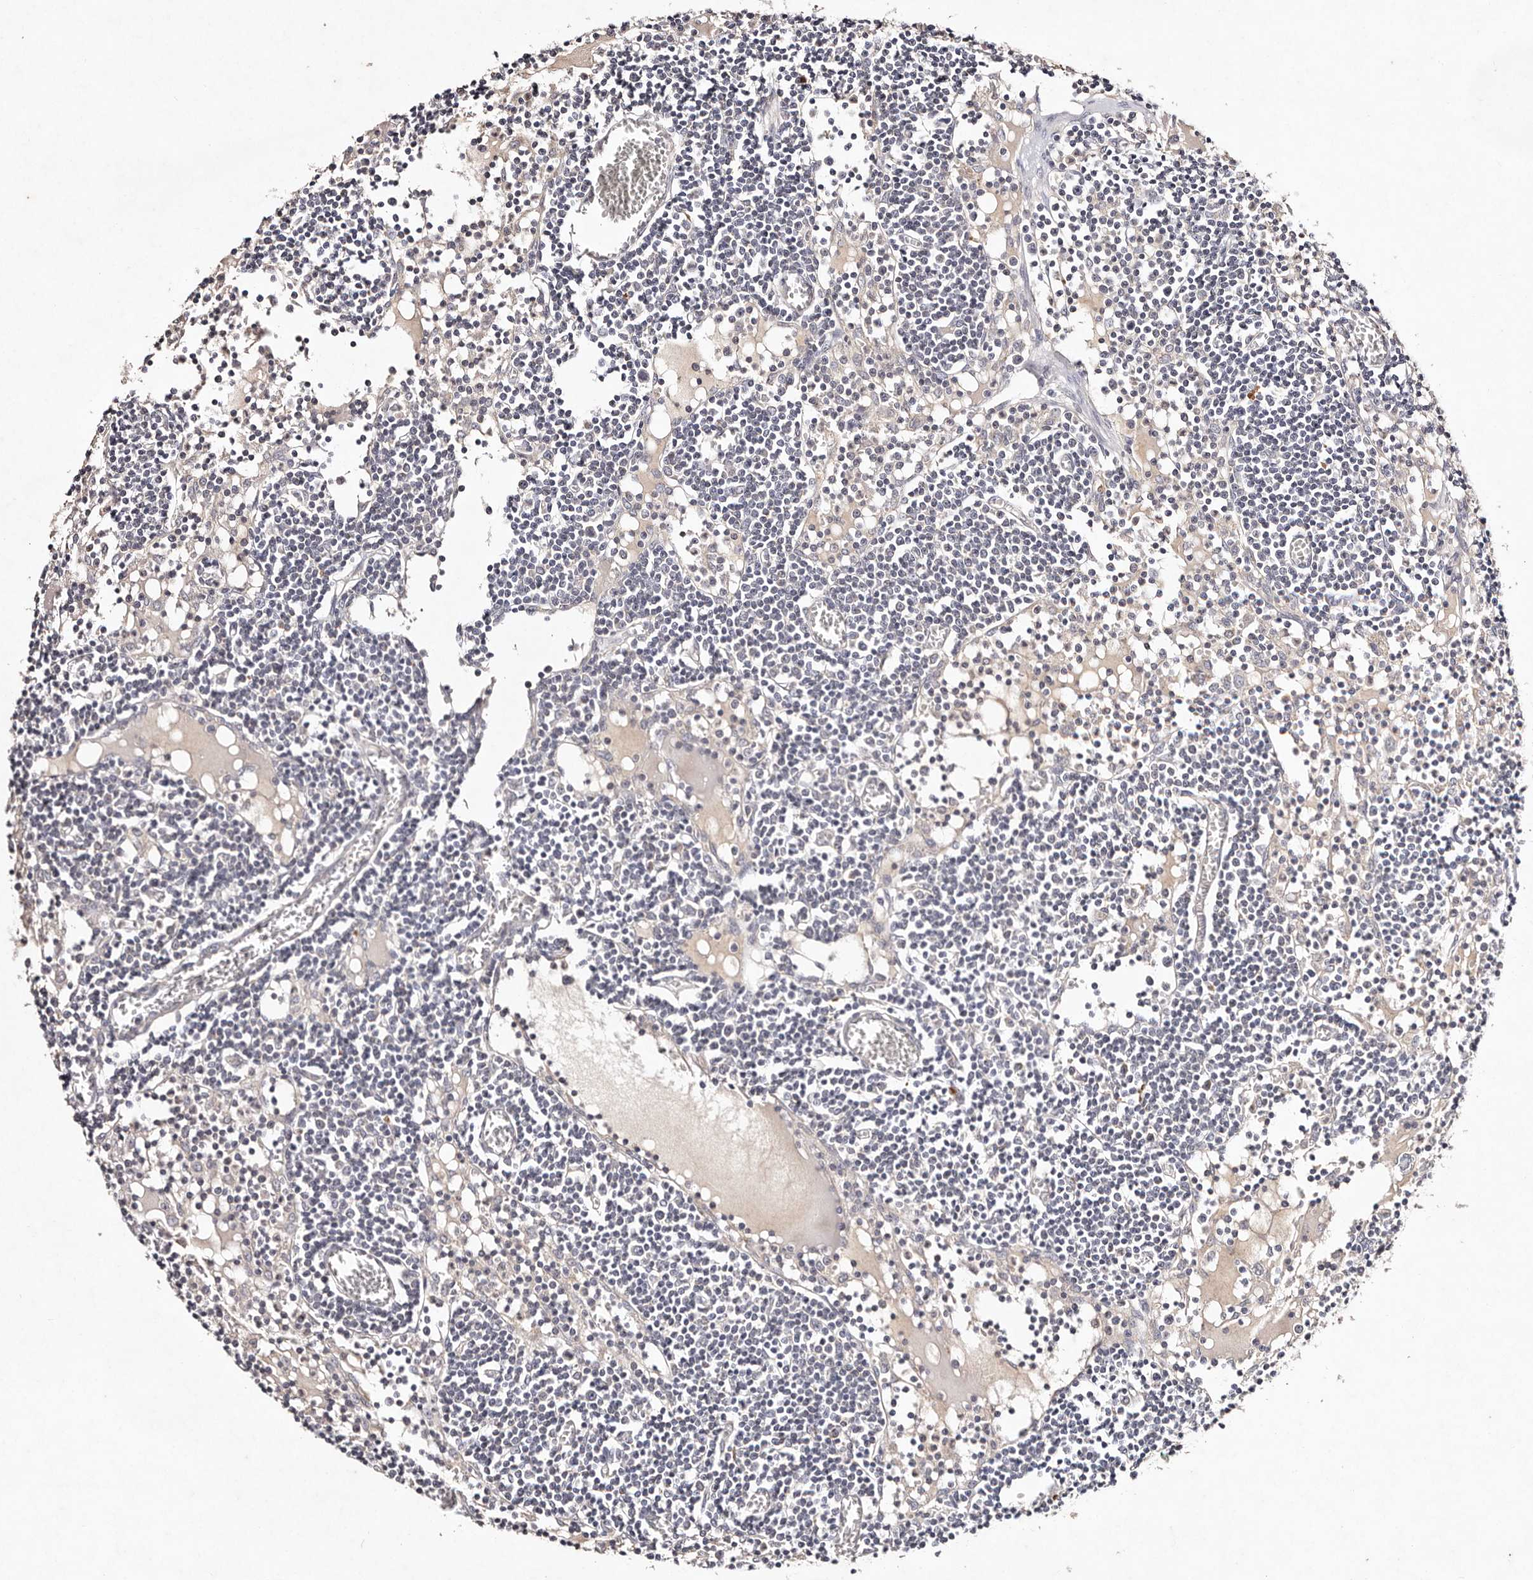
{"staining": {"intensity": "negative", "quantity": "none", "location": "none"}, "tissue": "lymph node", "cell_type": "Germinal center cells", "image_type": "normal", "snomed": [{"axis": "morphology", "description": "Normal tissue, NOS"}, {"axis": "topography", "description": "Lymph node"}], "caption": "The histopathology image exhibits no staining of germinal center cells in unremarkable lymph node.", "gene": "TSC2", "patient": {"sex": "female", "age": 11}}